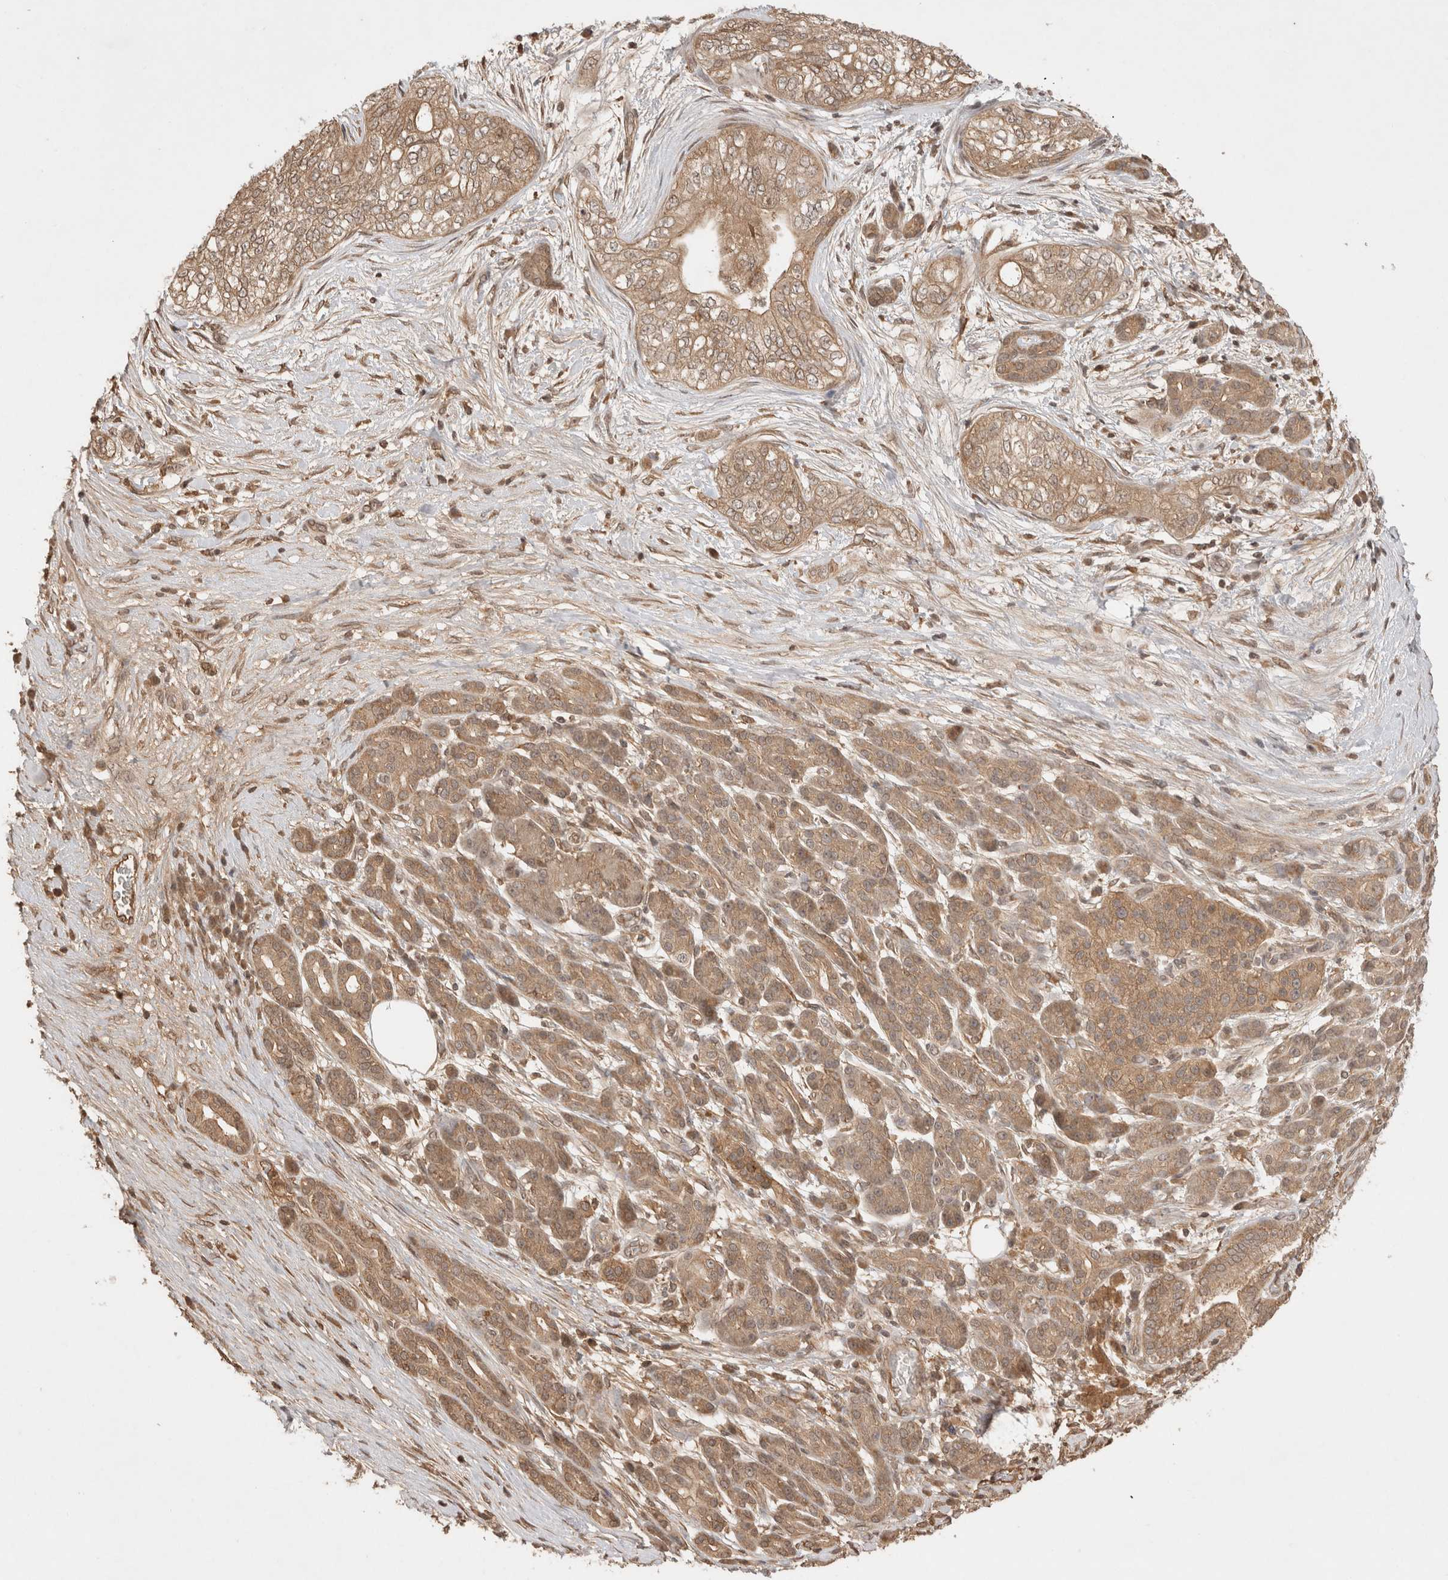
{"staining": {"intensity": "moderate", "quantity": ">75%", "location": "cytoplasmic/membranous"}, "tissue": "pancreatic cancer", "cell_type": "Tumor cells", "image_type": "cancer", "snomed": [{"axis": "morphology", "description": "Adenocarcinoma, NOS"}, {"axis": "topography", "description": "Pancreas"}], "caption": "A brown stain labels moderate cytoplasmic/membranous positivity of a protein in human pancreatic adenocarcinoma tumor cells. The staining is performed using DAB brown chromogen to label protein expression. The nuclei are counter-stained blue using hematoxylin.", "gene": "PRMT3", "patient": {"sex": "male", "age": 72}}